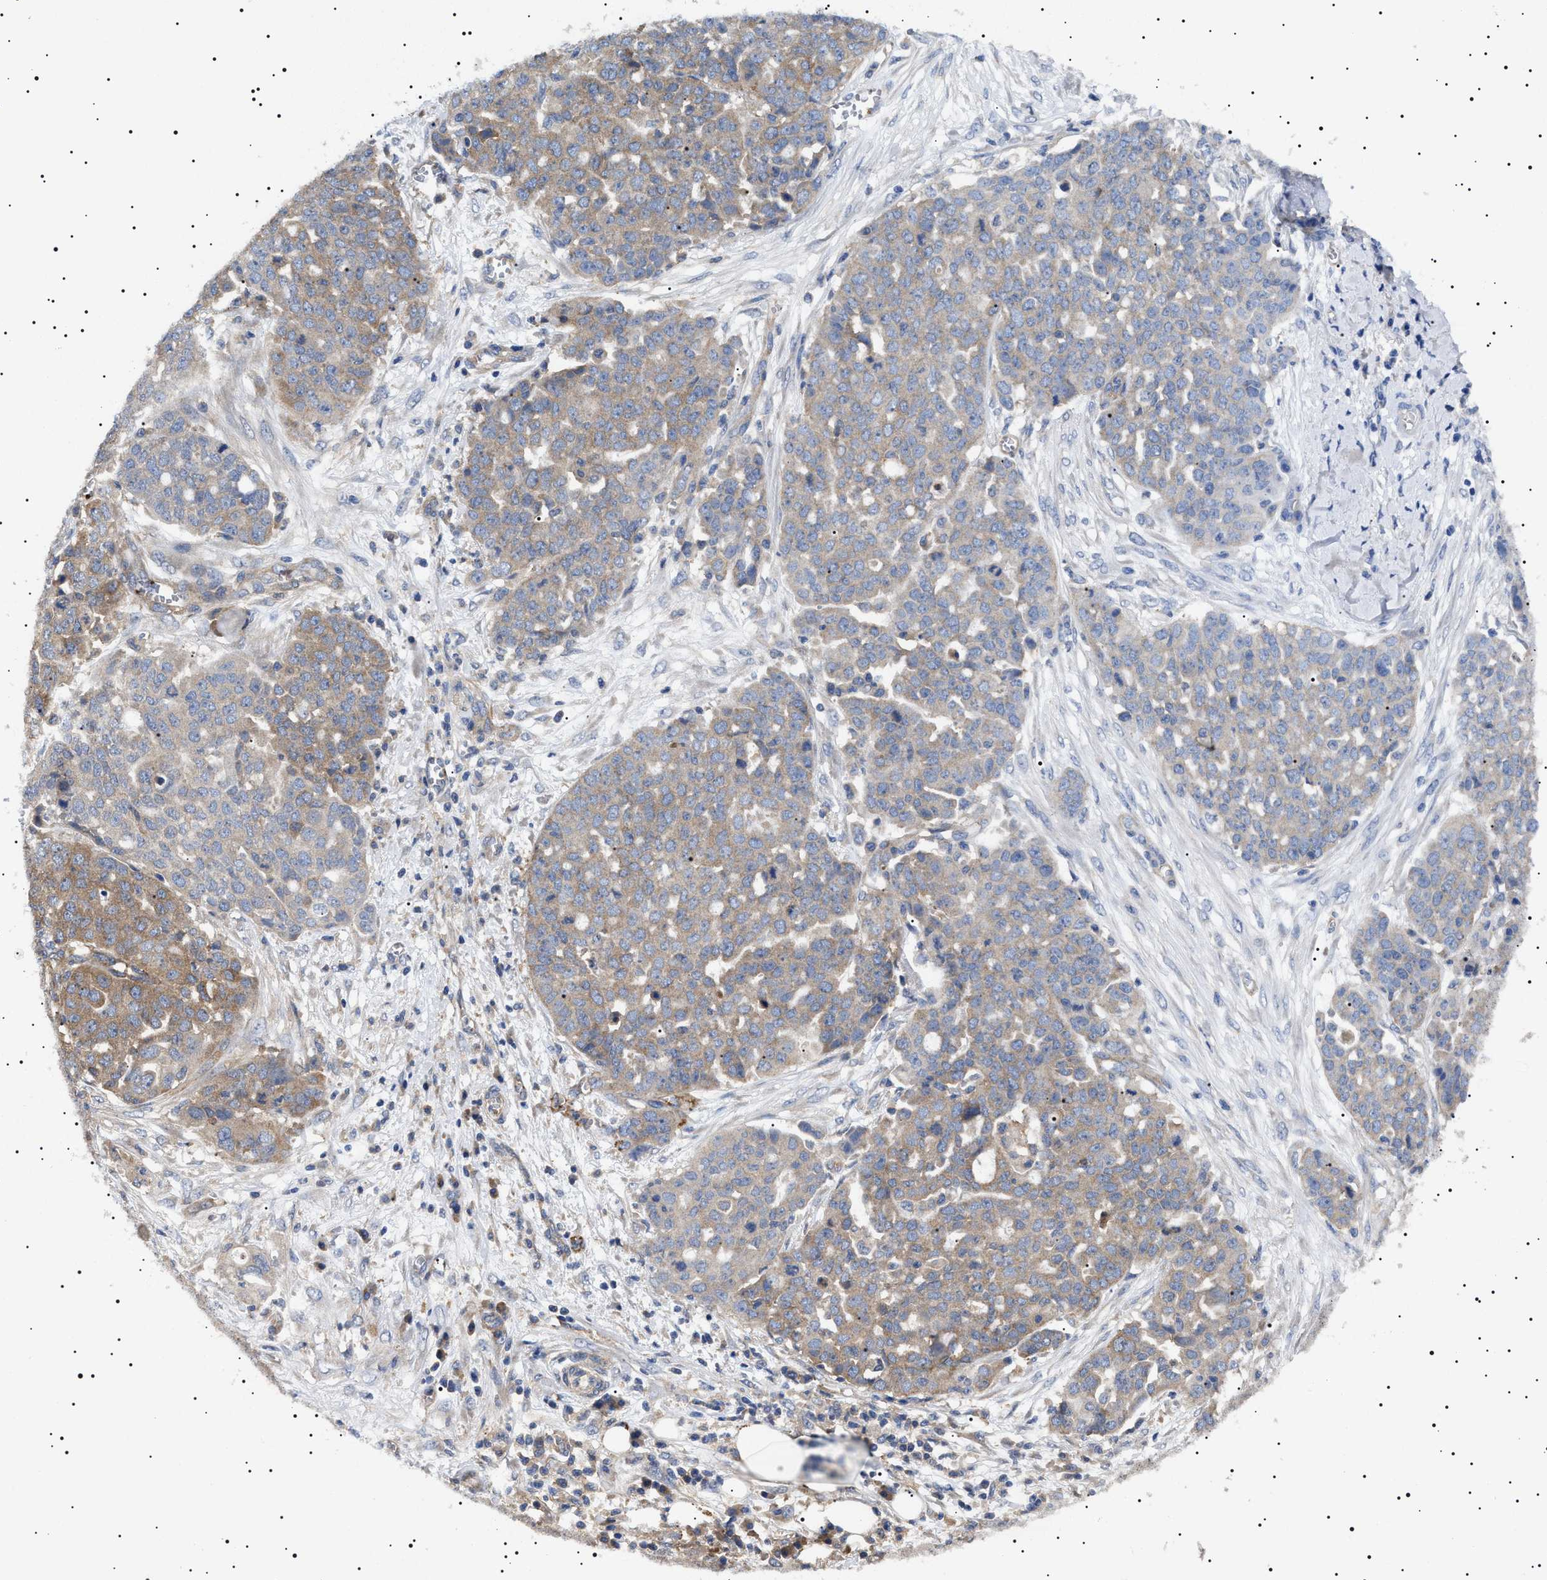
{"staining": {"intensity": "weak", "quantity": ">75%", "location": "cytoplasmic/membranous"}, "tissue": "ovarian cancer", "cell_type": "Tumor cells", "image_type": "cancer", "snomed": [{"axis": "morphology", "description": "Cystadenocarcinoma, serous, NOS"}, {"axis": "topography", "description": "Soft tissue"}, {"axis": "topography", "description": "Ovary"}], "caption": "A histopathology image of human serous cystadenocarcinoma (ovarian) stained for a protein reveals weak cytoplasmic/membranous brown staining in tumor cells.", "gene": "TPP2", "patient": {"sex": "female", "age": 57}}